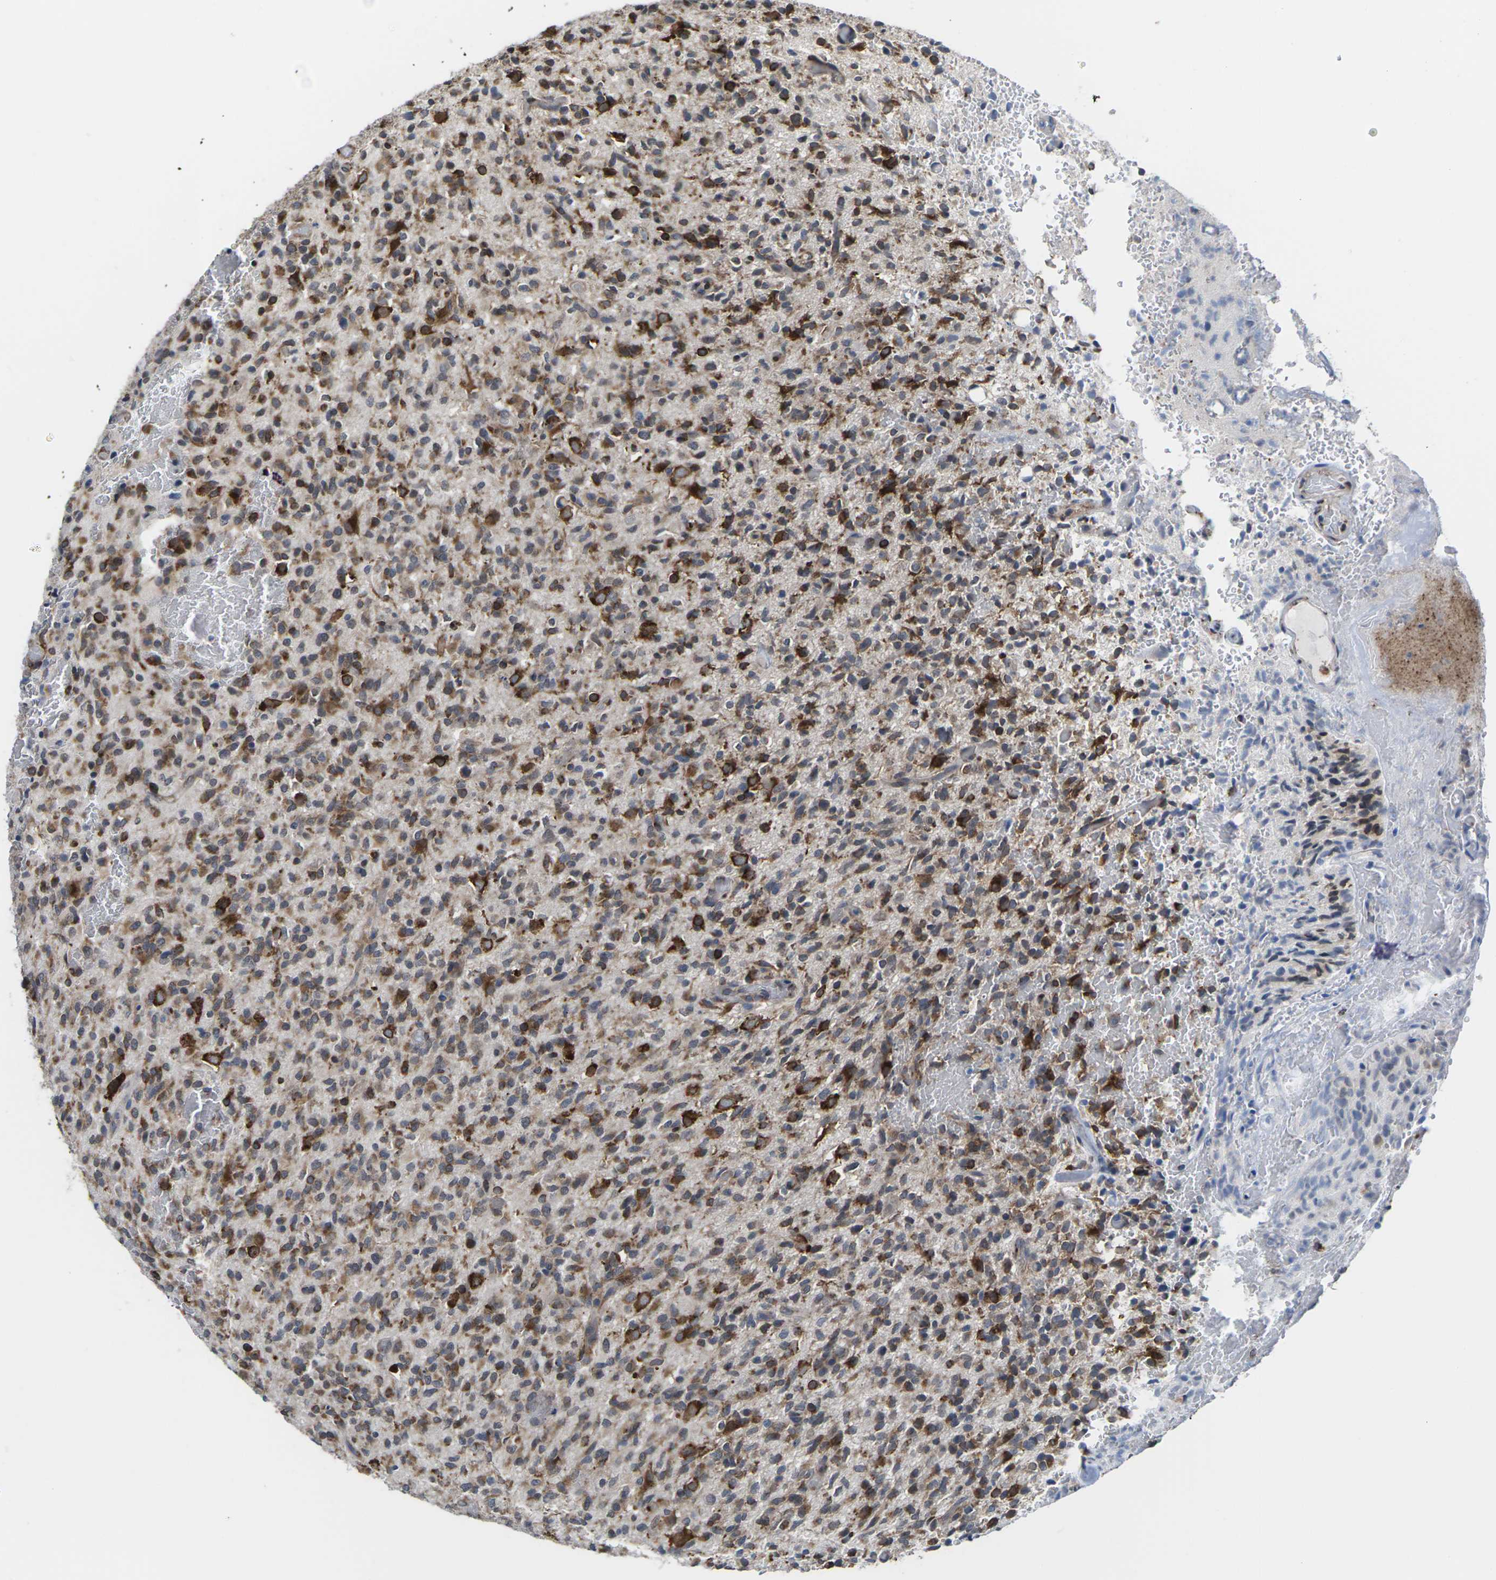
{"staining": {"intensity": "moderate", "quantity": ">75%", "location": "cytoplasmic/membranous"}, "tissue": "glioma", "cell_type": "Tumor cells", "image_type": "cancer", "snomed": [{"axis": "morphology", "description": "Glioma, malignant, High grade"}, {"axis": "topography", "description": "Brain"}], "caption": "This image exhibits IHC staining of human glioma, with medium moderate cytoplasmic/membranous expression in about >75% of tumor cells.", "gene": "PDZK1IP1", "patient": {"sex": "male", "age": 71}}